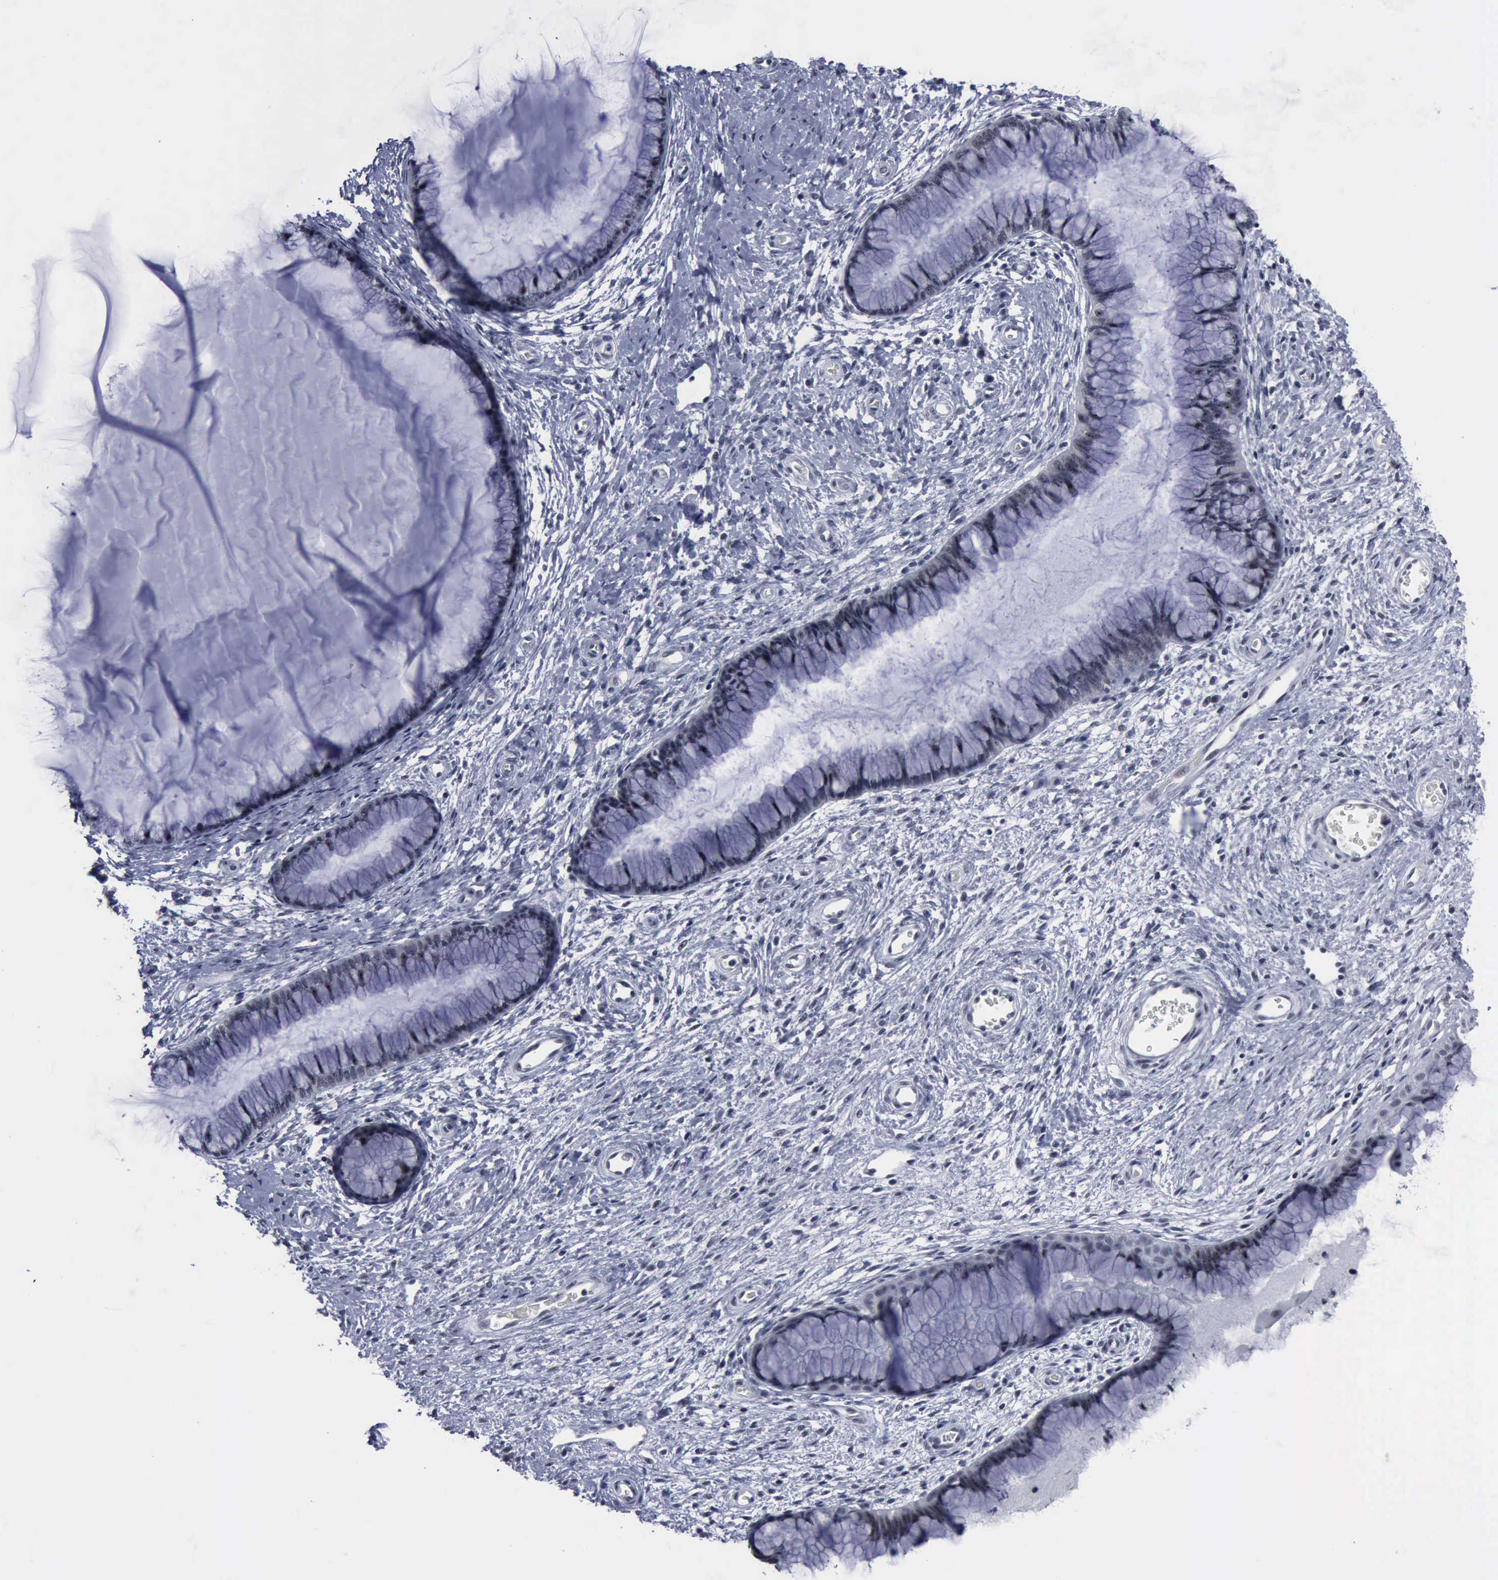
{"staining": {"intensity": "negative", "quantity": "none", "location": "none"}, "tissue": "cervix", "cell_type": "Glandular cells", "image_type": "normal", "snomed": [{"axis": "morphology", "description": "Normal tissue, NOS"}, {"axis": "topography", "description": "Cervix"}], "caption": "Cervix stained for a protein using immunohistochemistry (IHC) exhibits no staining glandular cells.", "gene": "BRD1", "patient": {"sex": "female", "age": 27}}